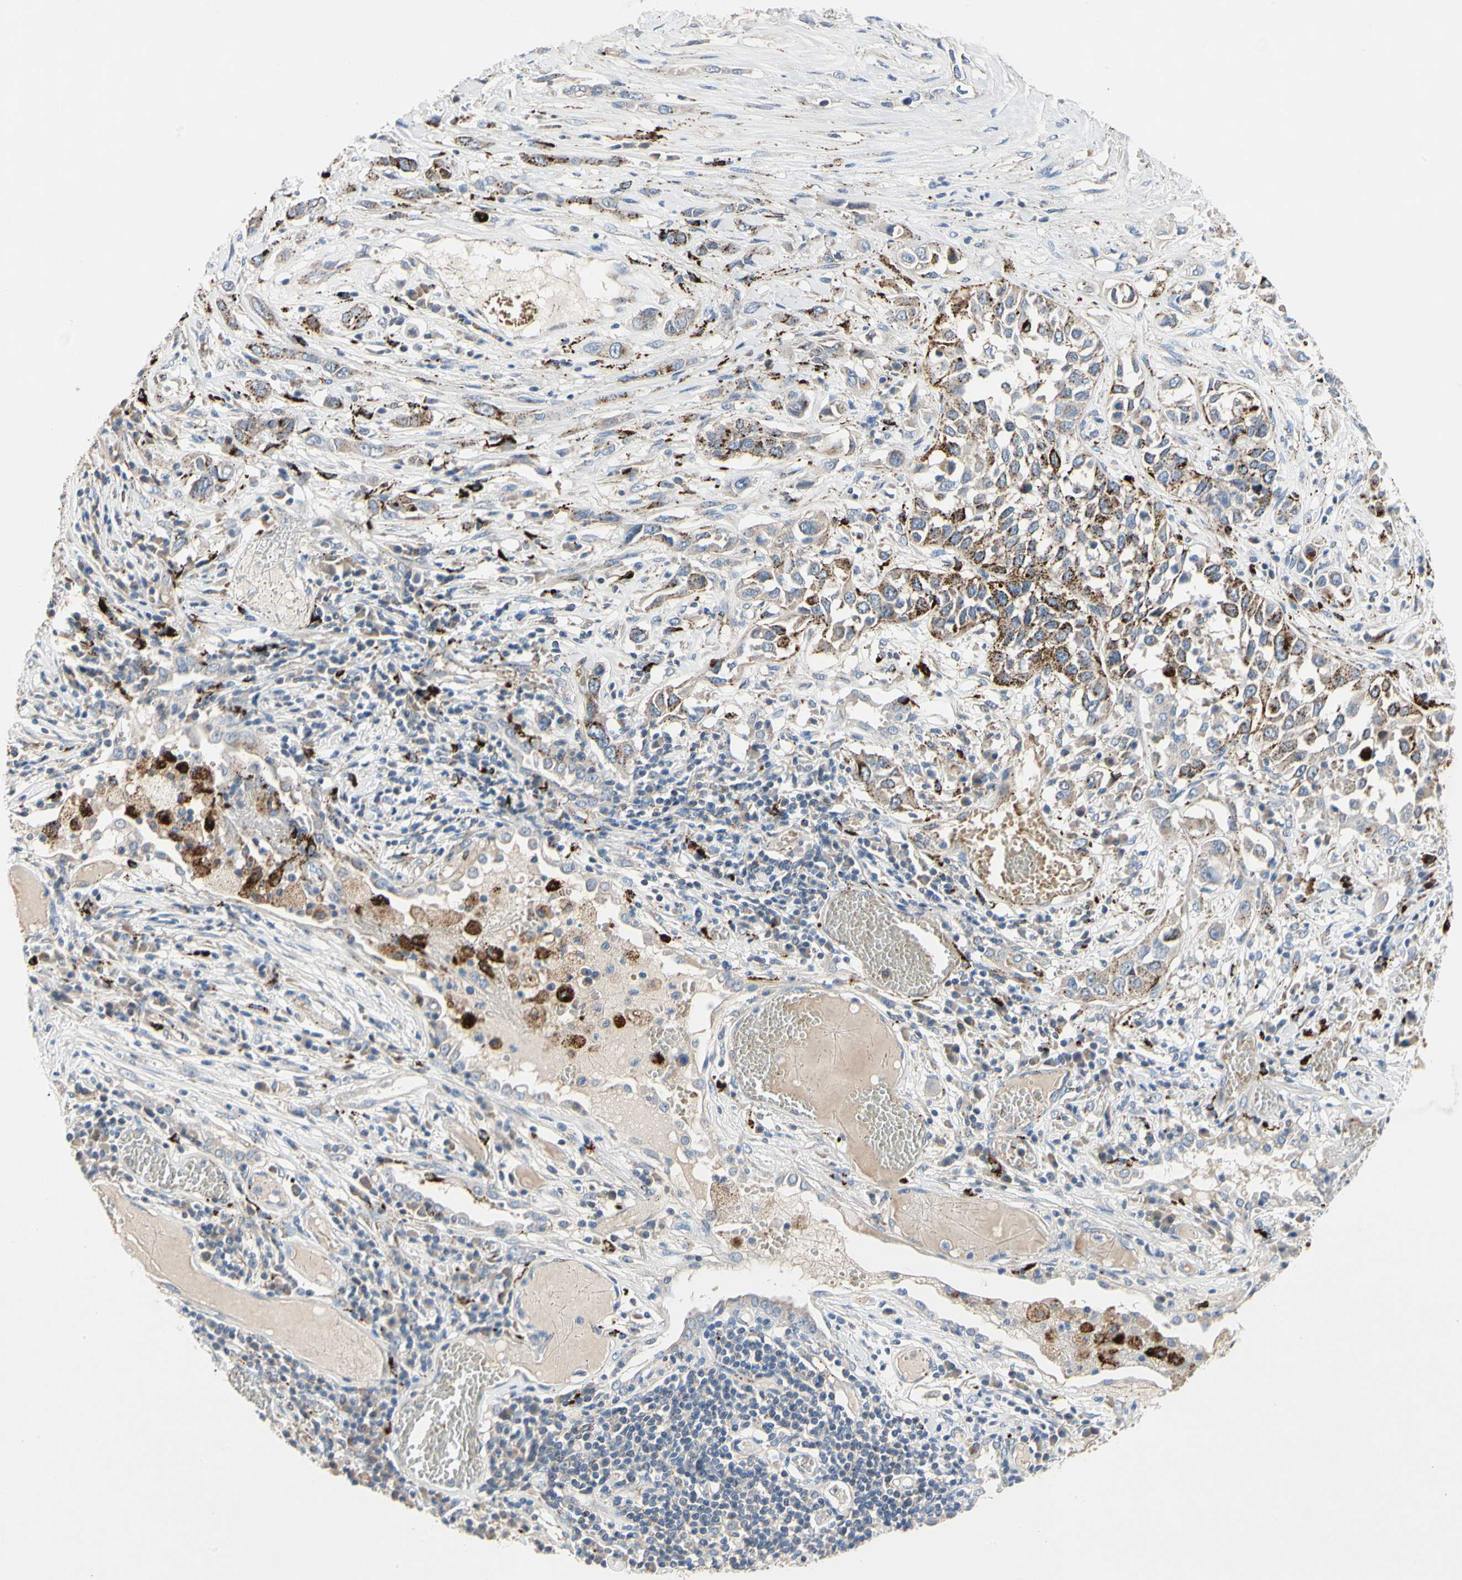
{"staining": {"intensity": "strong", "quantity": ">75%", "location": "cytoplasmic/membranous"}, "tissue": "lung cancer", "cell_type": "Tumor cells", "image_type": "cancer", "snomed": [{"axis": "morphology", "description": "Squamous cell carcinoma, NOS"}, {"axis": "topography", "description": "Lung"}], "caption": "Tumor cells exhibit high levels of strong cytoplasmic/membranous expression in about >75% of cells in lung cancer.", "gene": "RETSAT", "patient": {"sex": "male", "age": 71}}